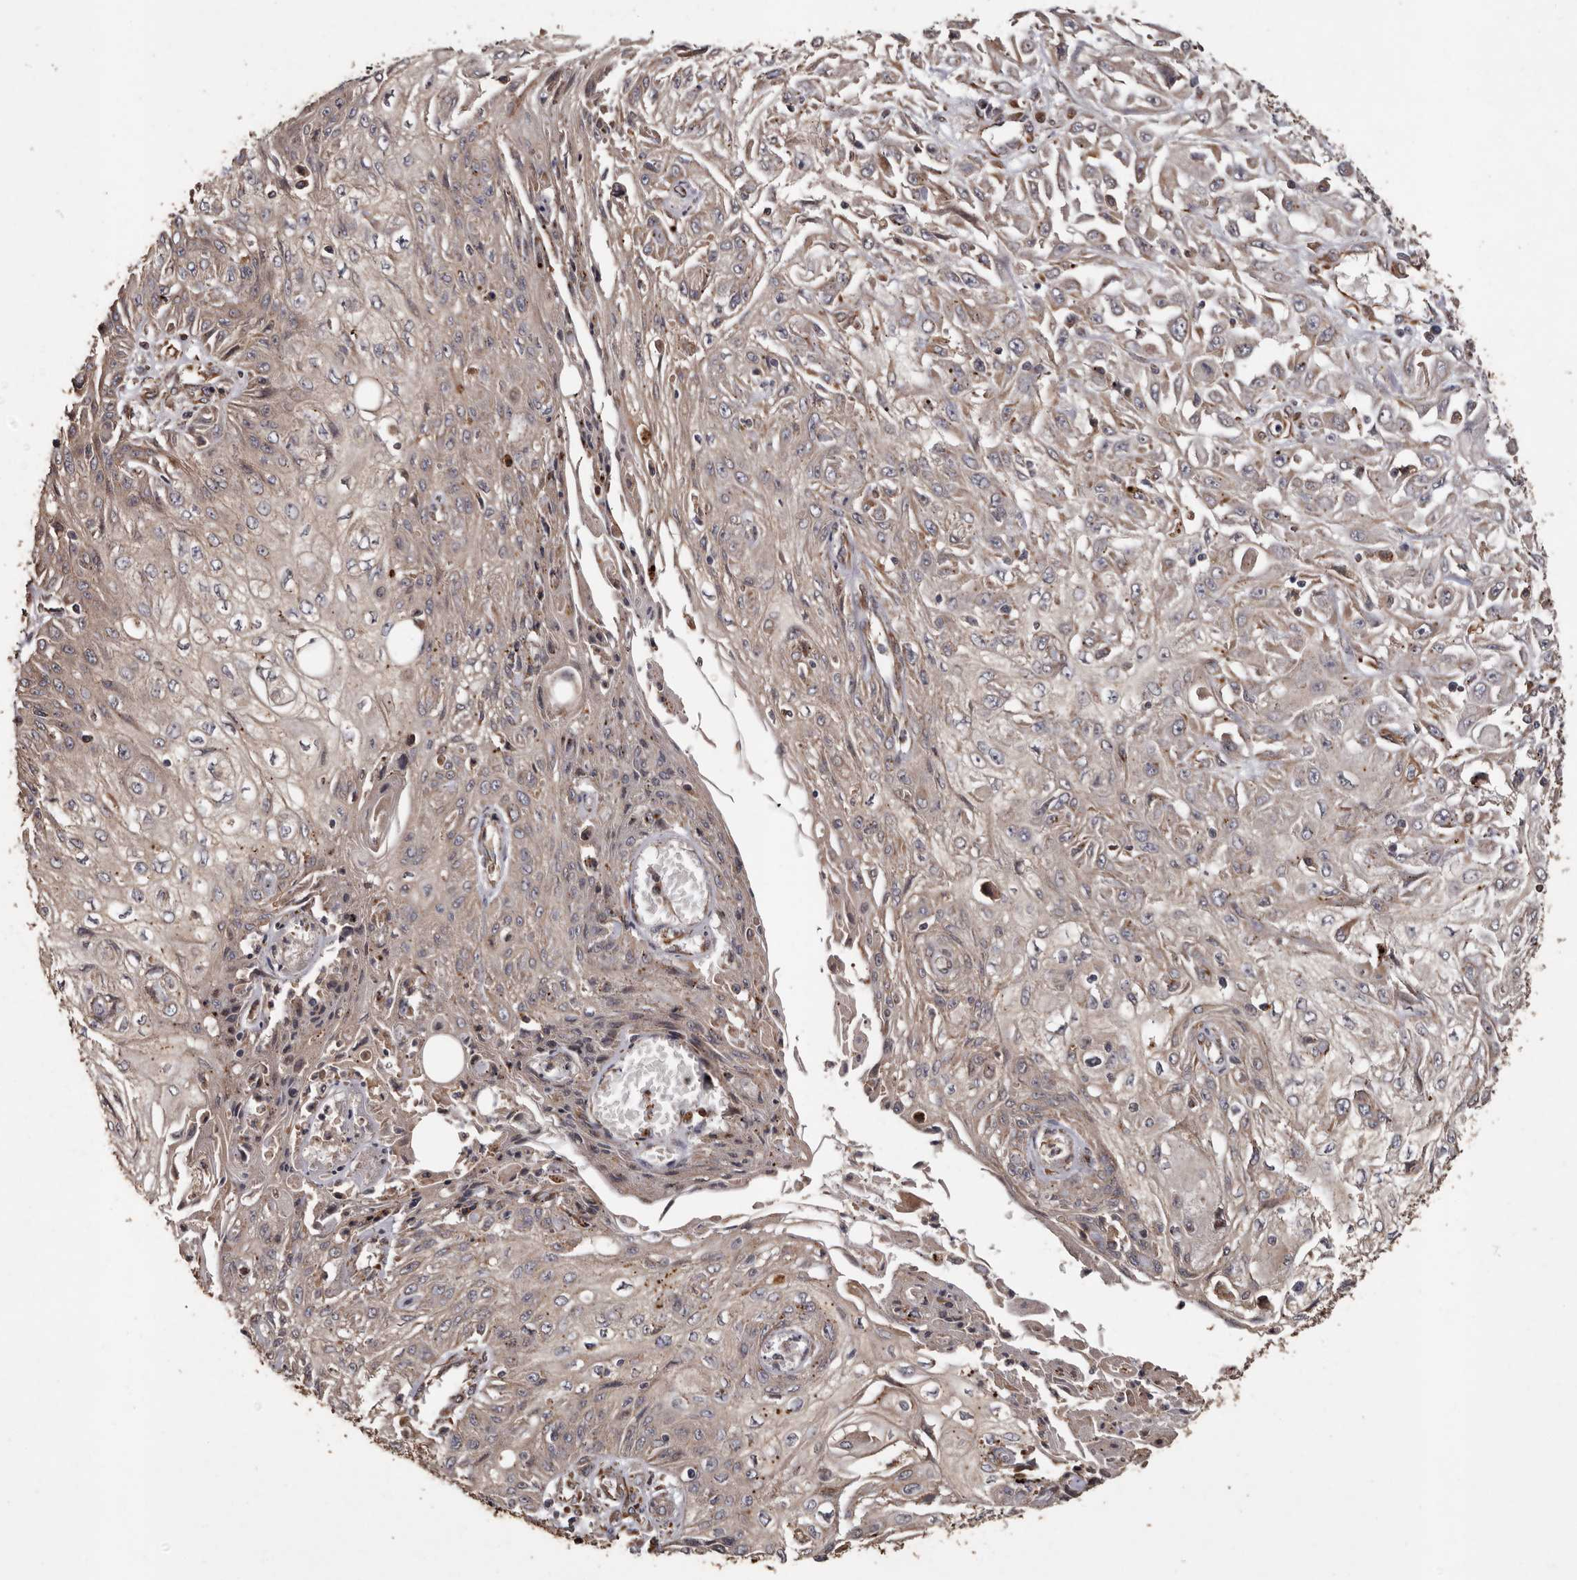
{"staining": {"intensity": "weak", "quantity": "<25%", "location": "cytoplasmic/membranous"}, "tissue": "skin cancer", "cell_type": "Tumor cells", "image_type": "cancer", "snomed": [{"axis": "morphology", "description": "Squamous cell carcinoma, NOS"}, {"axis": "morphology", "description": "Squamous cell carcinoma, metastatic, NOS"}, {"axis": "topography", "description": "Skin"}, {"axis": "topography", "description": "Lymph node"}], "caption": "IHC of skin cancer exhibits no positivity in tumor cells.", "gene": "BRAT1", "patient": {"sex": "male", "age": 75}}